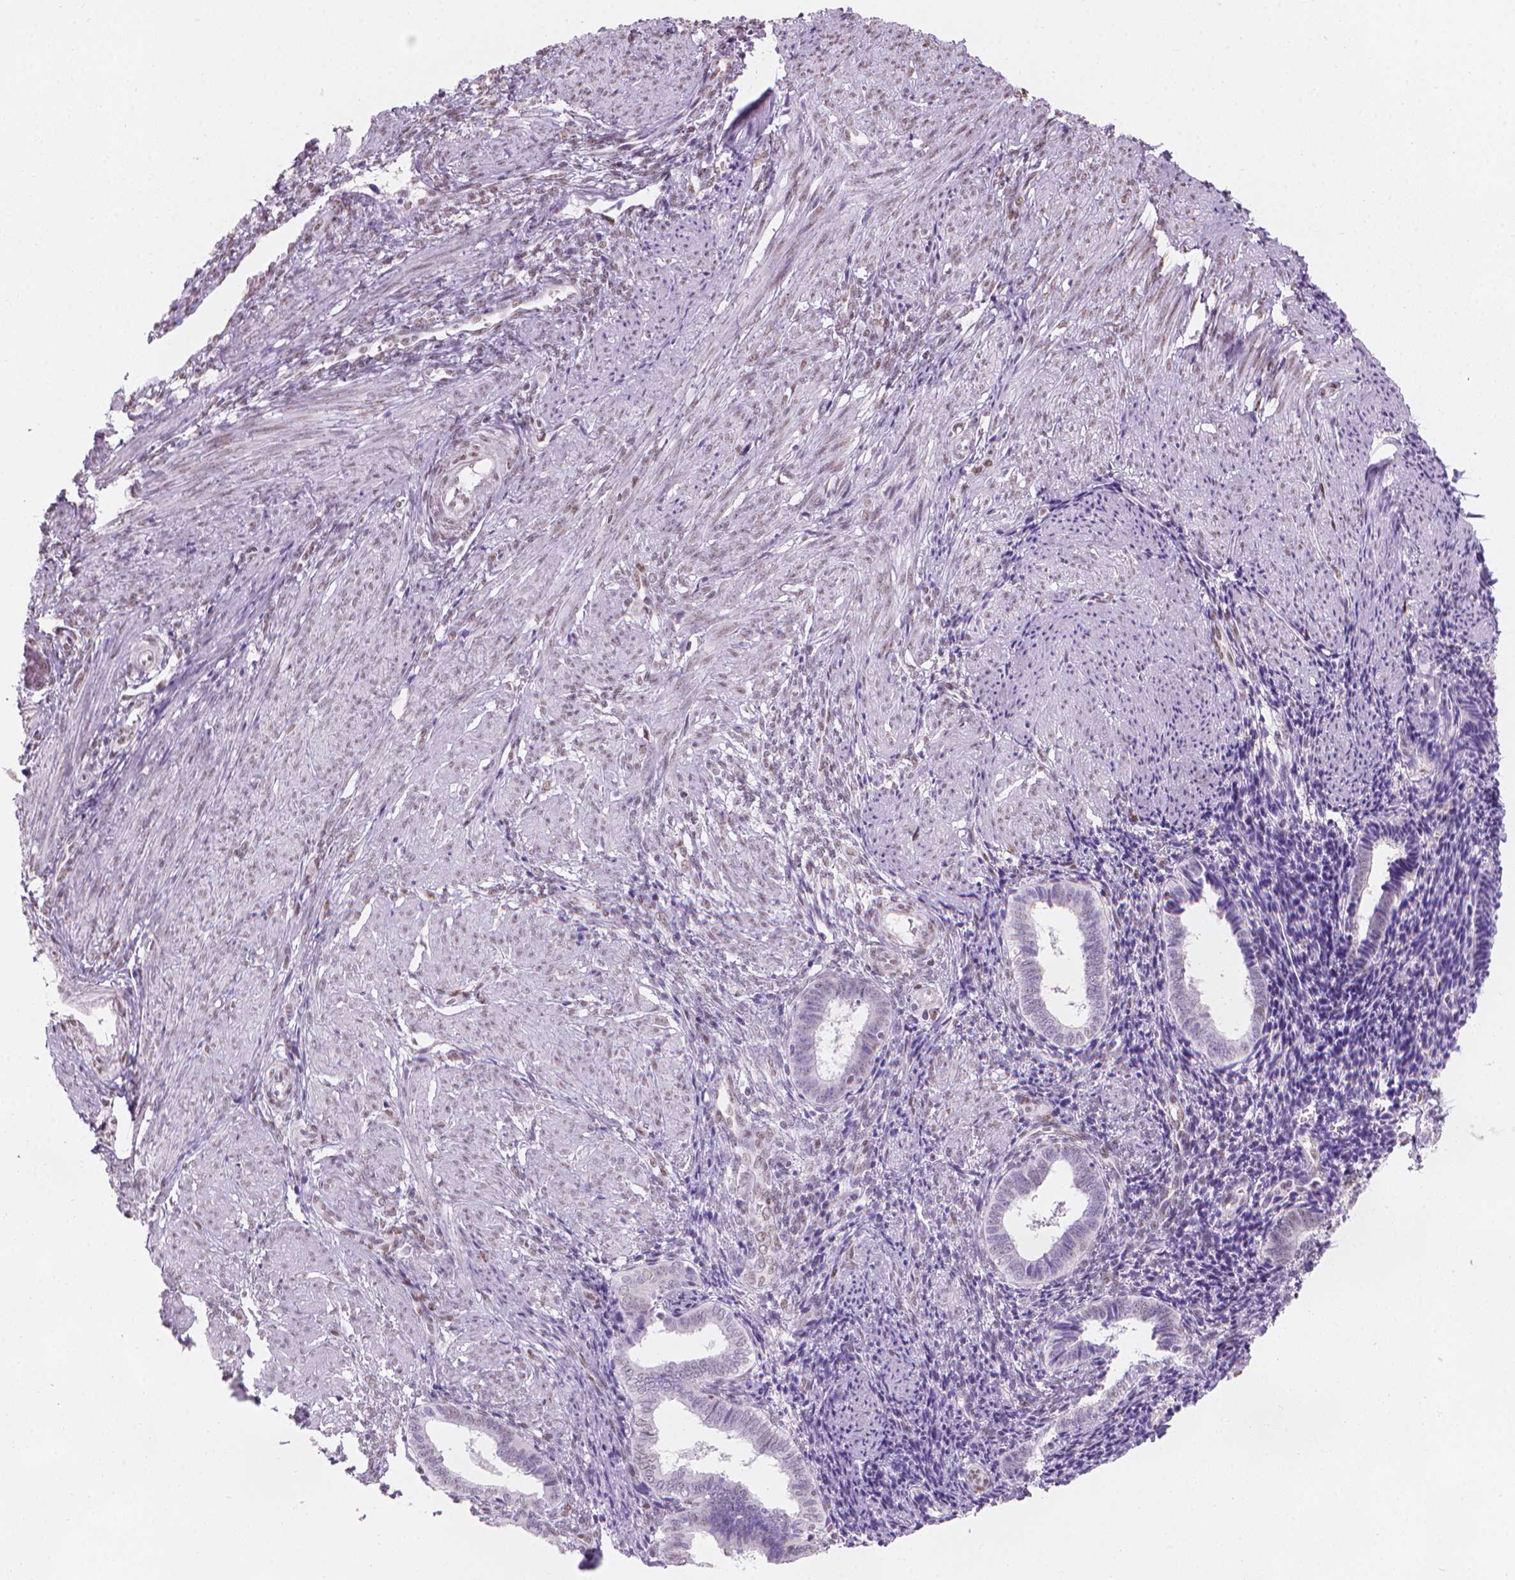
{"staining": {"intensity": "negative", "quantity": "none", "location": "none"}, "tissue": "endometrium", "cell_type": "Cells in endometrial stroma", "image_type": "normal", "snomed": [{"axis": "morphology", "description": "Normal tissue, NOS"}, {"axis": "topography", "description": "Endometrium"}], "caption": "Immunohistochemical staining of benign endometrium displays no significant expression in cells in endometrial stroma.", "gene": "PIAS2", "patient": {"sex": "female", "age": 42}}